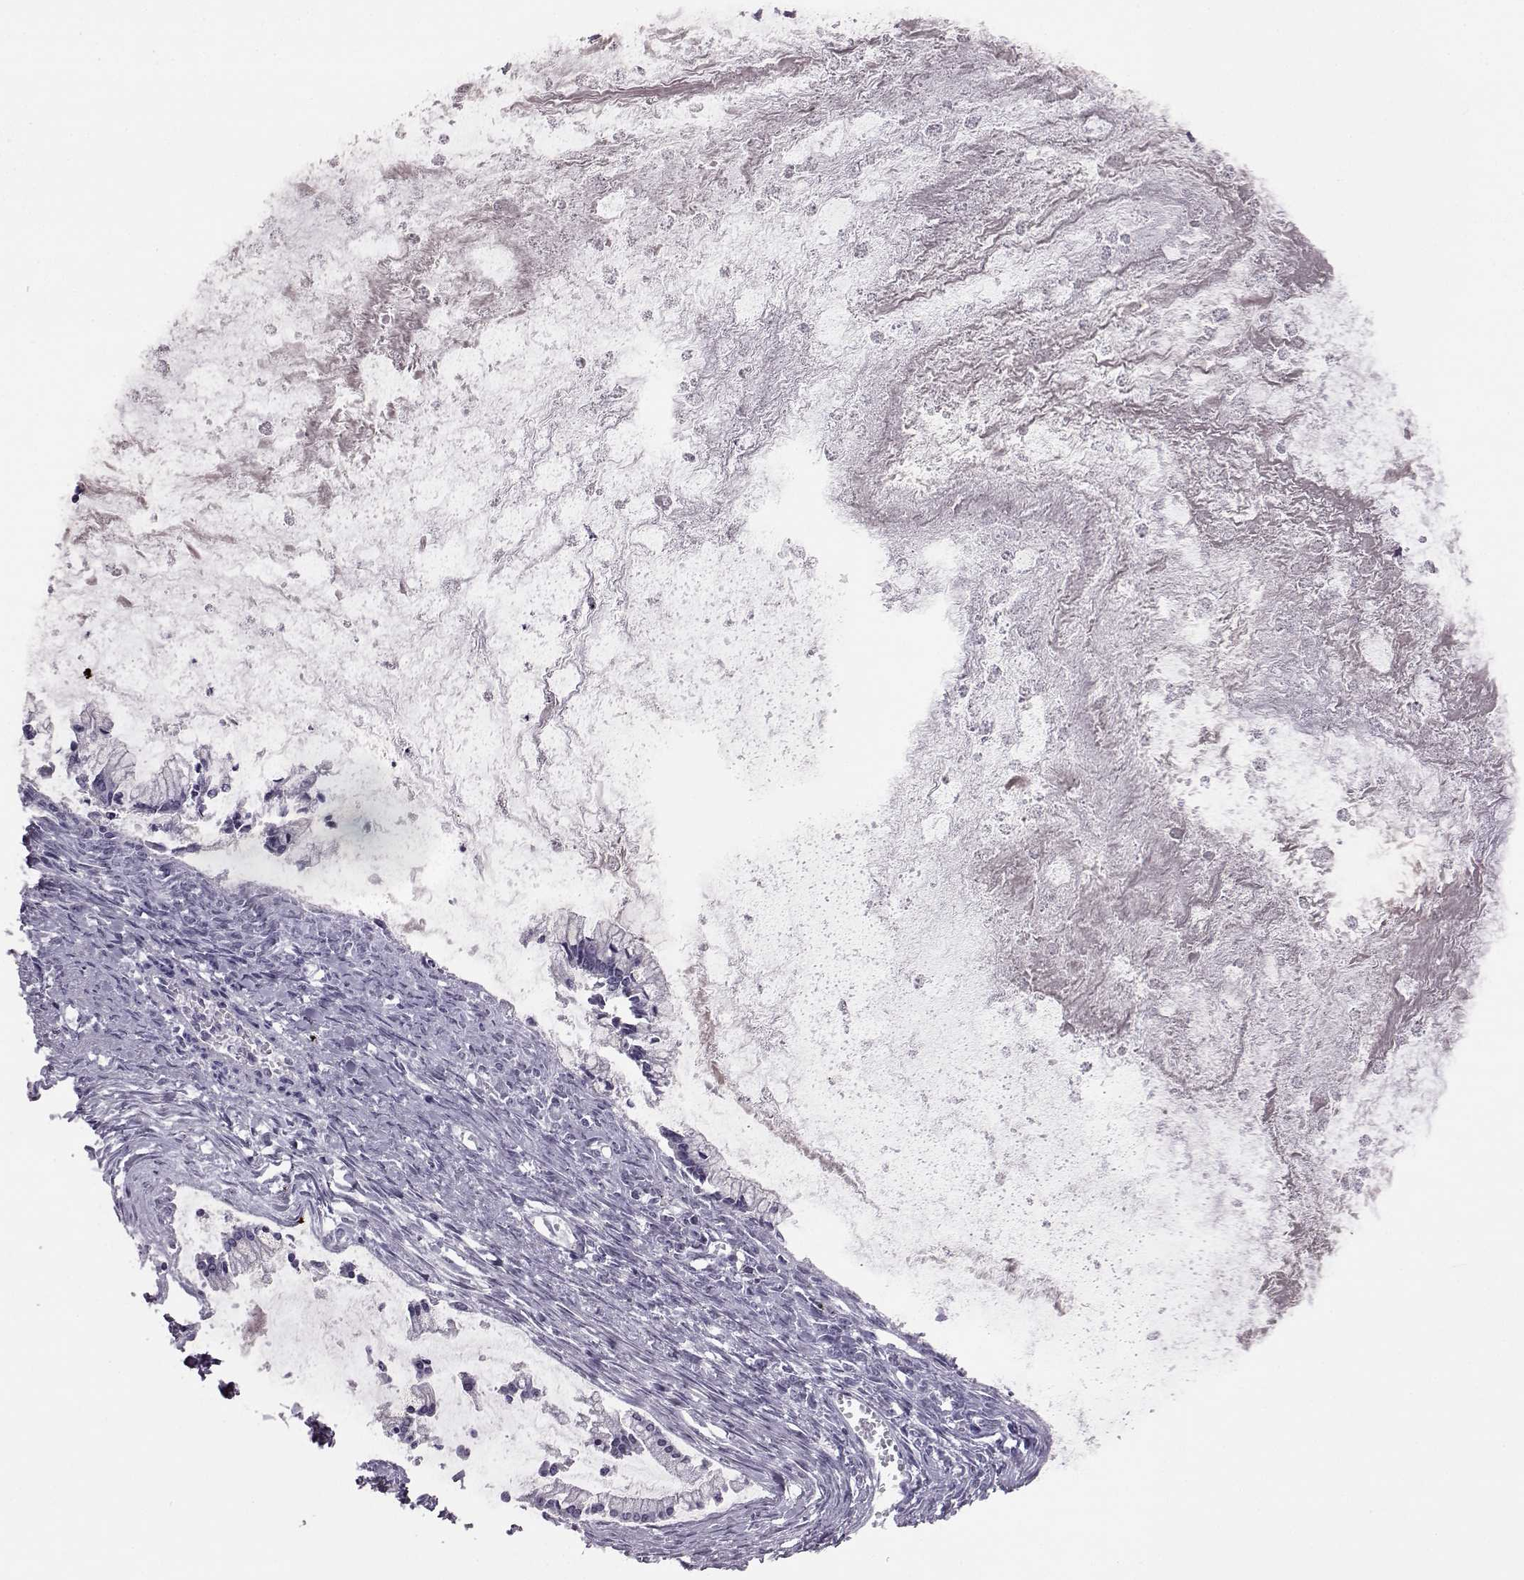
{"staining": {"intensity": "negative", "quantity": "none", "location": "none"}, "tissue": "ovarian cancer", "cell_type": "Tumor cells", "image_type": "cancer", "snomed": [{"axis": "morphology", "description": "Cystadenocarcinoma, mucinous, NOS"}, {"axis": "topography", "description": "Ovary"}], "caption": "Tumor cells are negative for brown protein staining in ovarian mucinous cystadenocarcinoma.", "gene": "ADGRG2", "patient": {"sex": "female", "age": 67}}